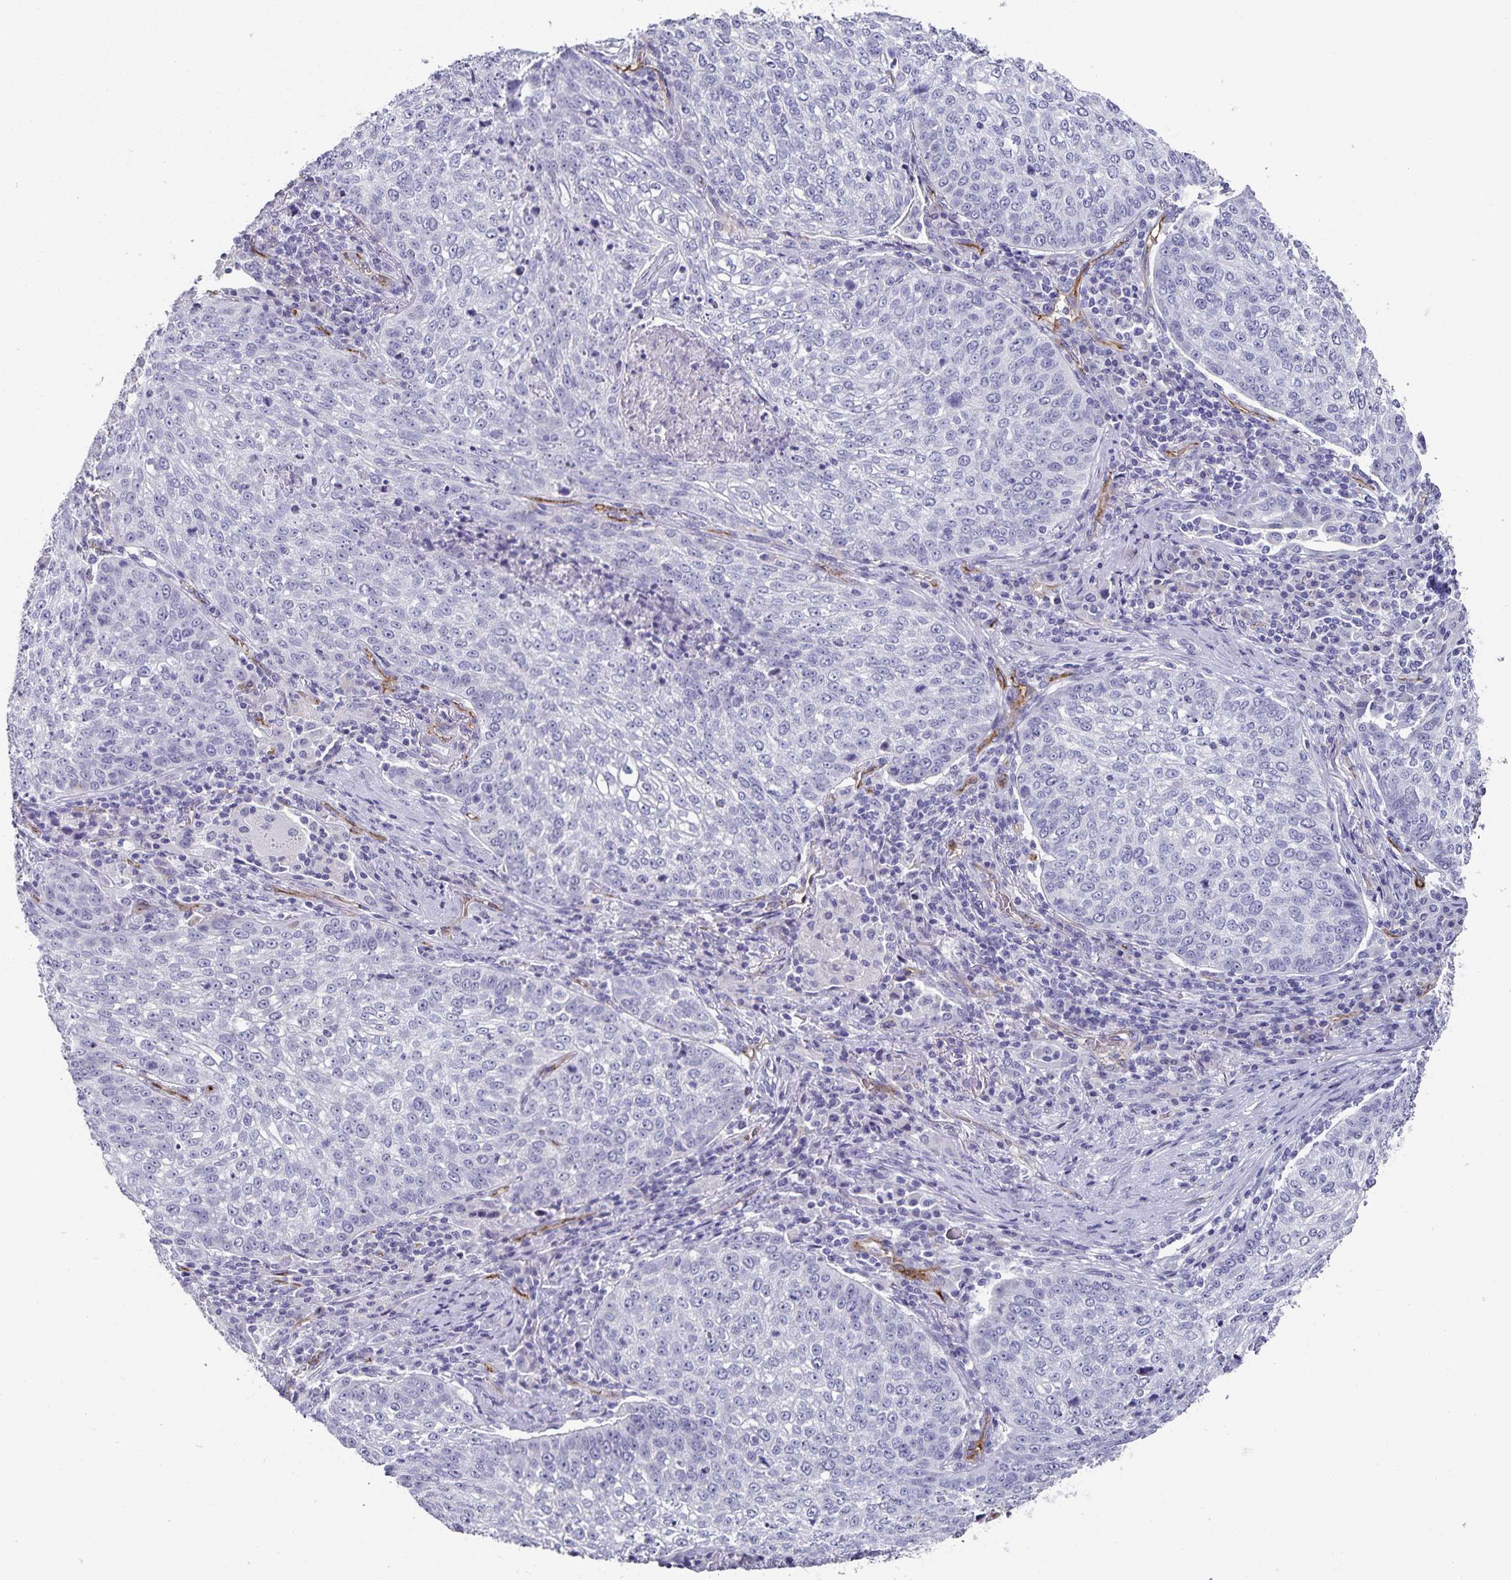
{"staining": {"intensity": "negative", "quantity": "none", "location": "none"}, "tissue": "lung cancer", "cell_type": "Tumor cells", "image_type": "cancer", "snomed": [{"axis": "morphology", "description": "Squamous cell carcinoma, NOS"}, {"axis": "topography", "description": "Lung"}], "caption": "High power microscopy photomicrograph of an immunohistochemistry (IHC) image of lung cancer, revealing no significant positivity in tumor cells. Nuclei are stained in blue.", "gene": "PODXL", "patient": {"sex": "male", "age": 63}}